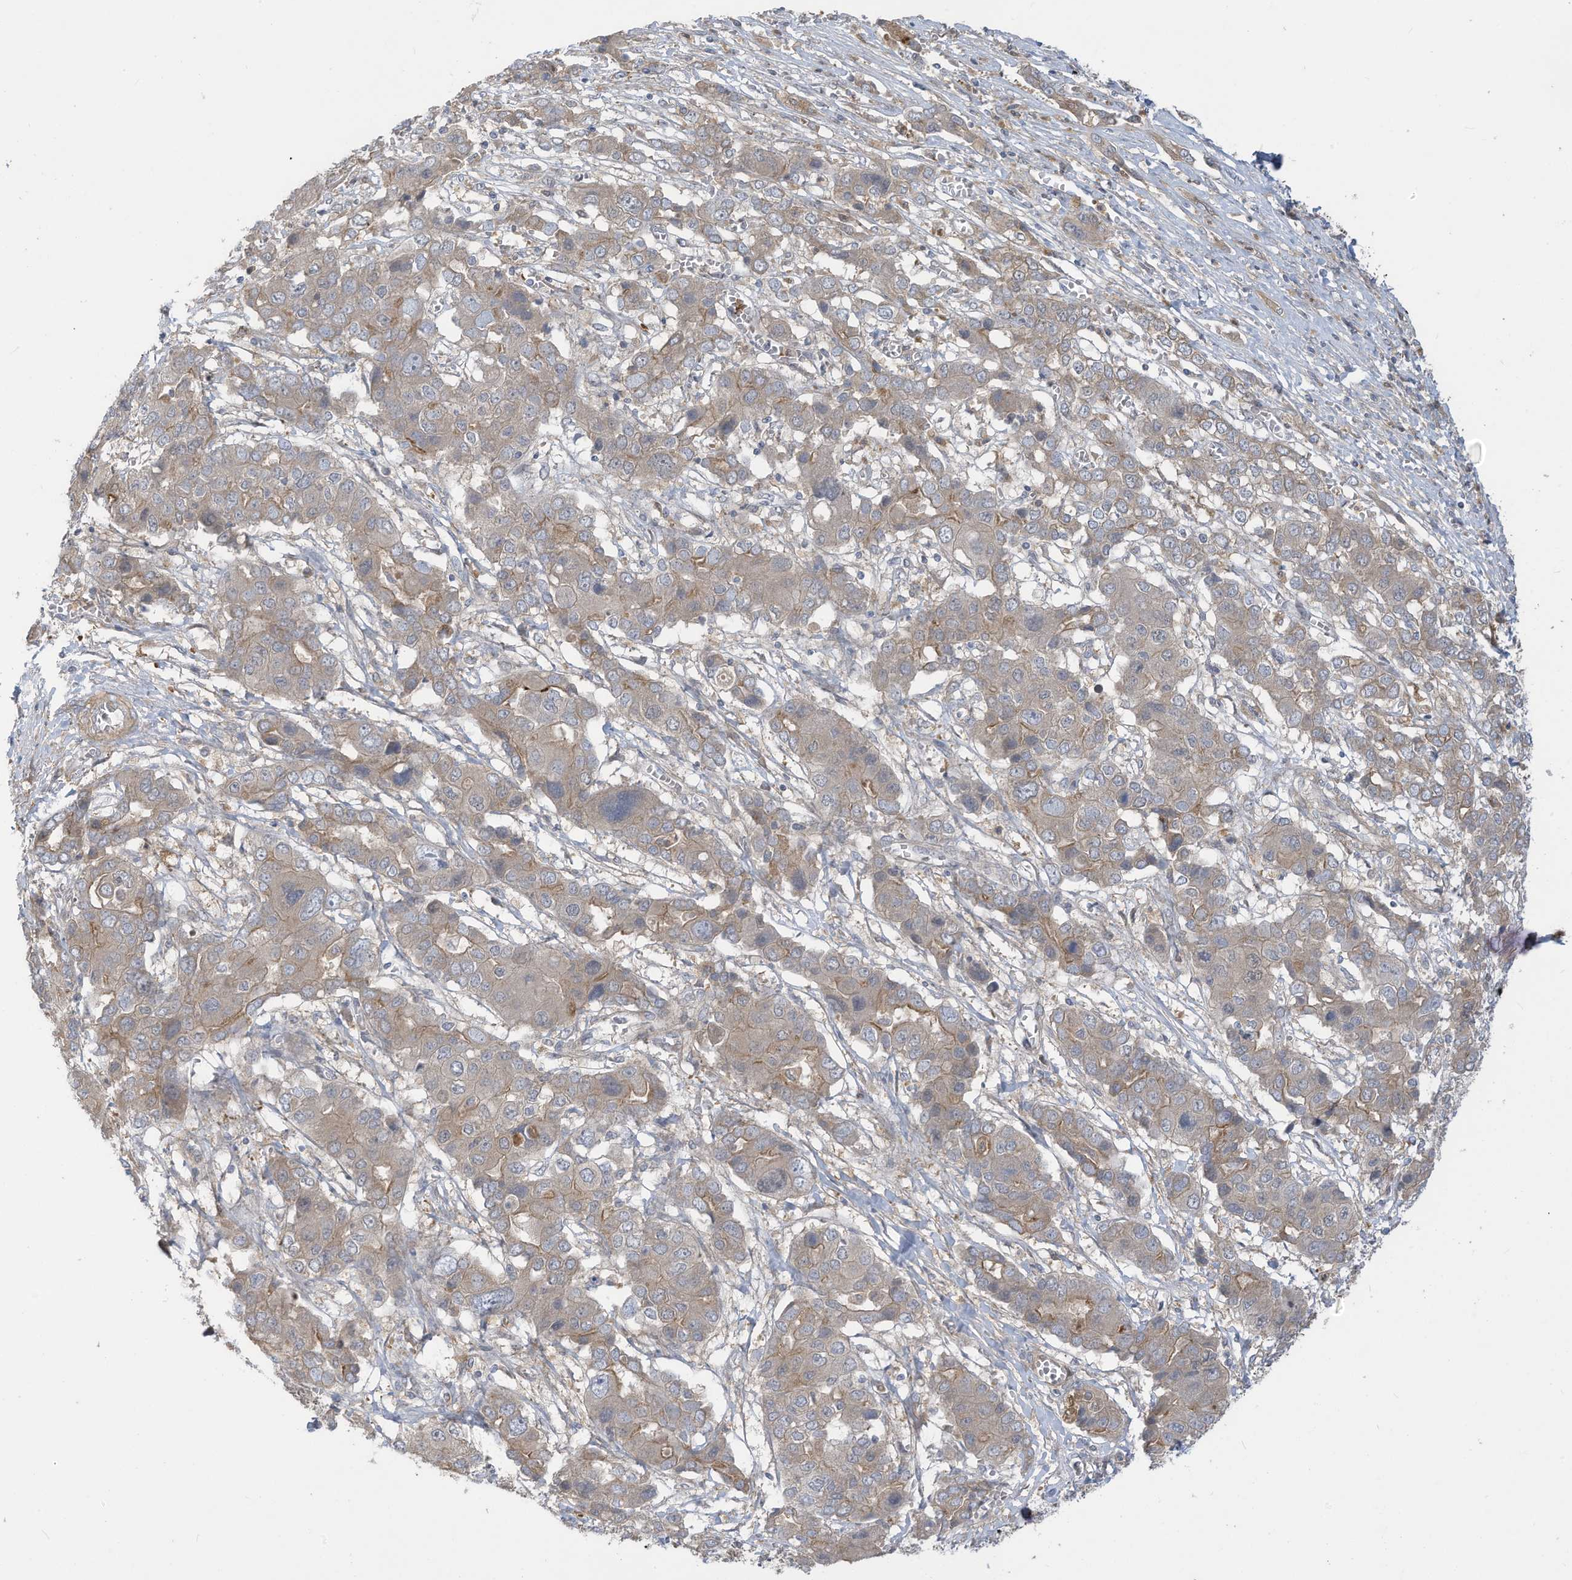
{"staining": {"intensity": "weak", "quantity": "25%-75%", "location": "cytoplasmic/membranous"}, "tissue": "liver cancer", "cell_type": "Tumor cells", "image_type": "cancer", "snomed": [{"axis": "morphology", "description": "Cholangiocarcinoma"}, {"axis": "topography", "description": "Liver"}], "caption": "This histopathology image displays immunohistochemistry (IHC) staining of human cholangiocarcinoma (liver), with low weak cytoplasmic/membranous staining in approximately 25%-75% of tumor cells.", "gene": "ADI1", "patient": {"sex": "male", "age": 67}}